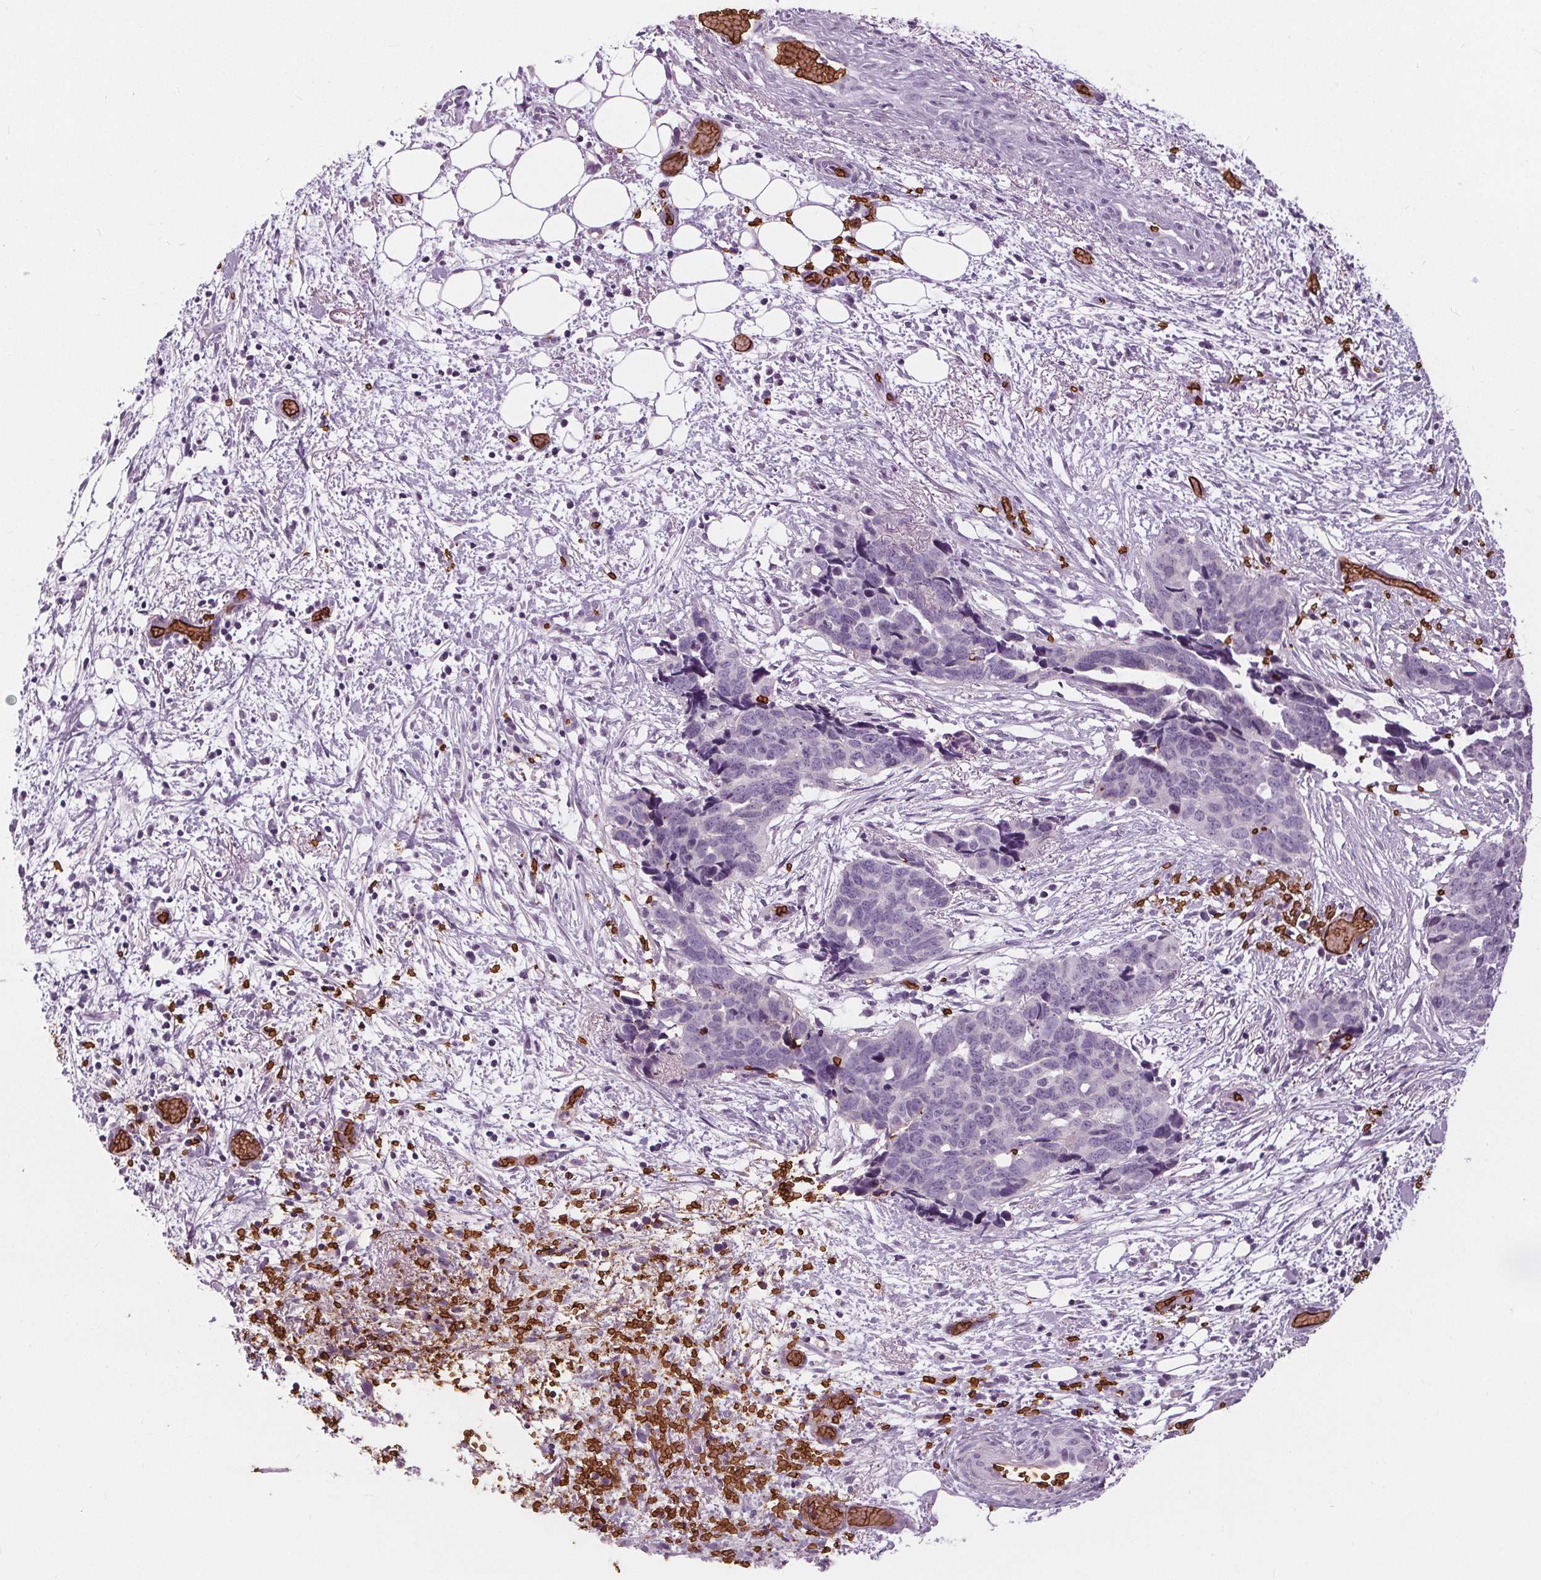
{"staining": {"intensity": "negative", "quantity": "none", "location": "none"}, "tissue": "ovarian cancer", "cell_type": "Tumor cells", "image_type": "cancer", "snomed": [{"axis": "morphology", "description": "Cystadenocarcinoma, serous, NOS"}, {"axis": "topography", "description": "Ovary"}], "caption": "The histopathology image demonstrates no staining of tumor cells in ovarian cancer (serous cystadenocarcinoma).", "gene": "SLC4A1", "patient": {"sex": "female", "age": 69}}